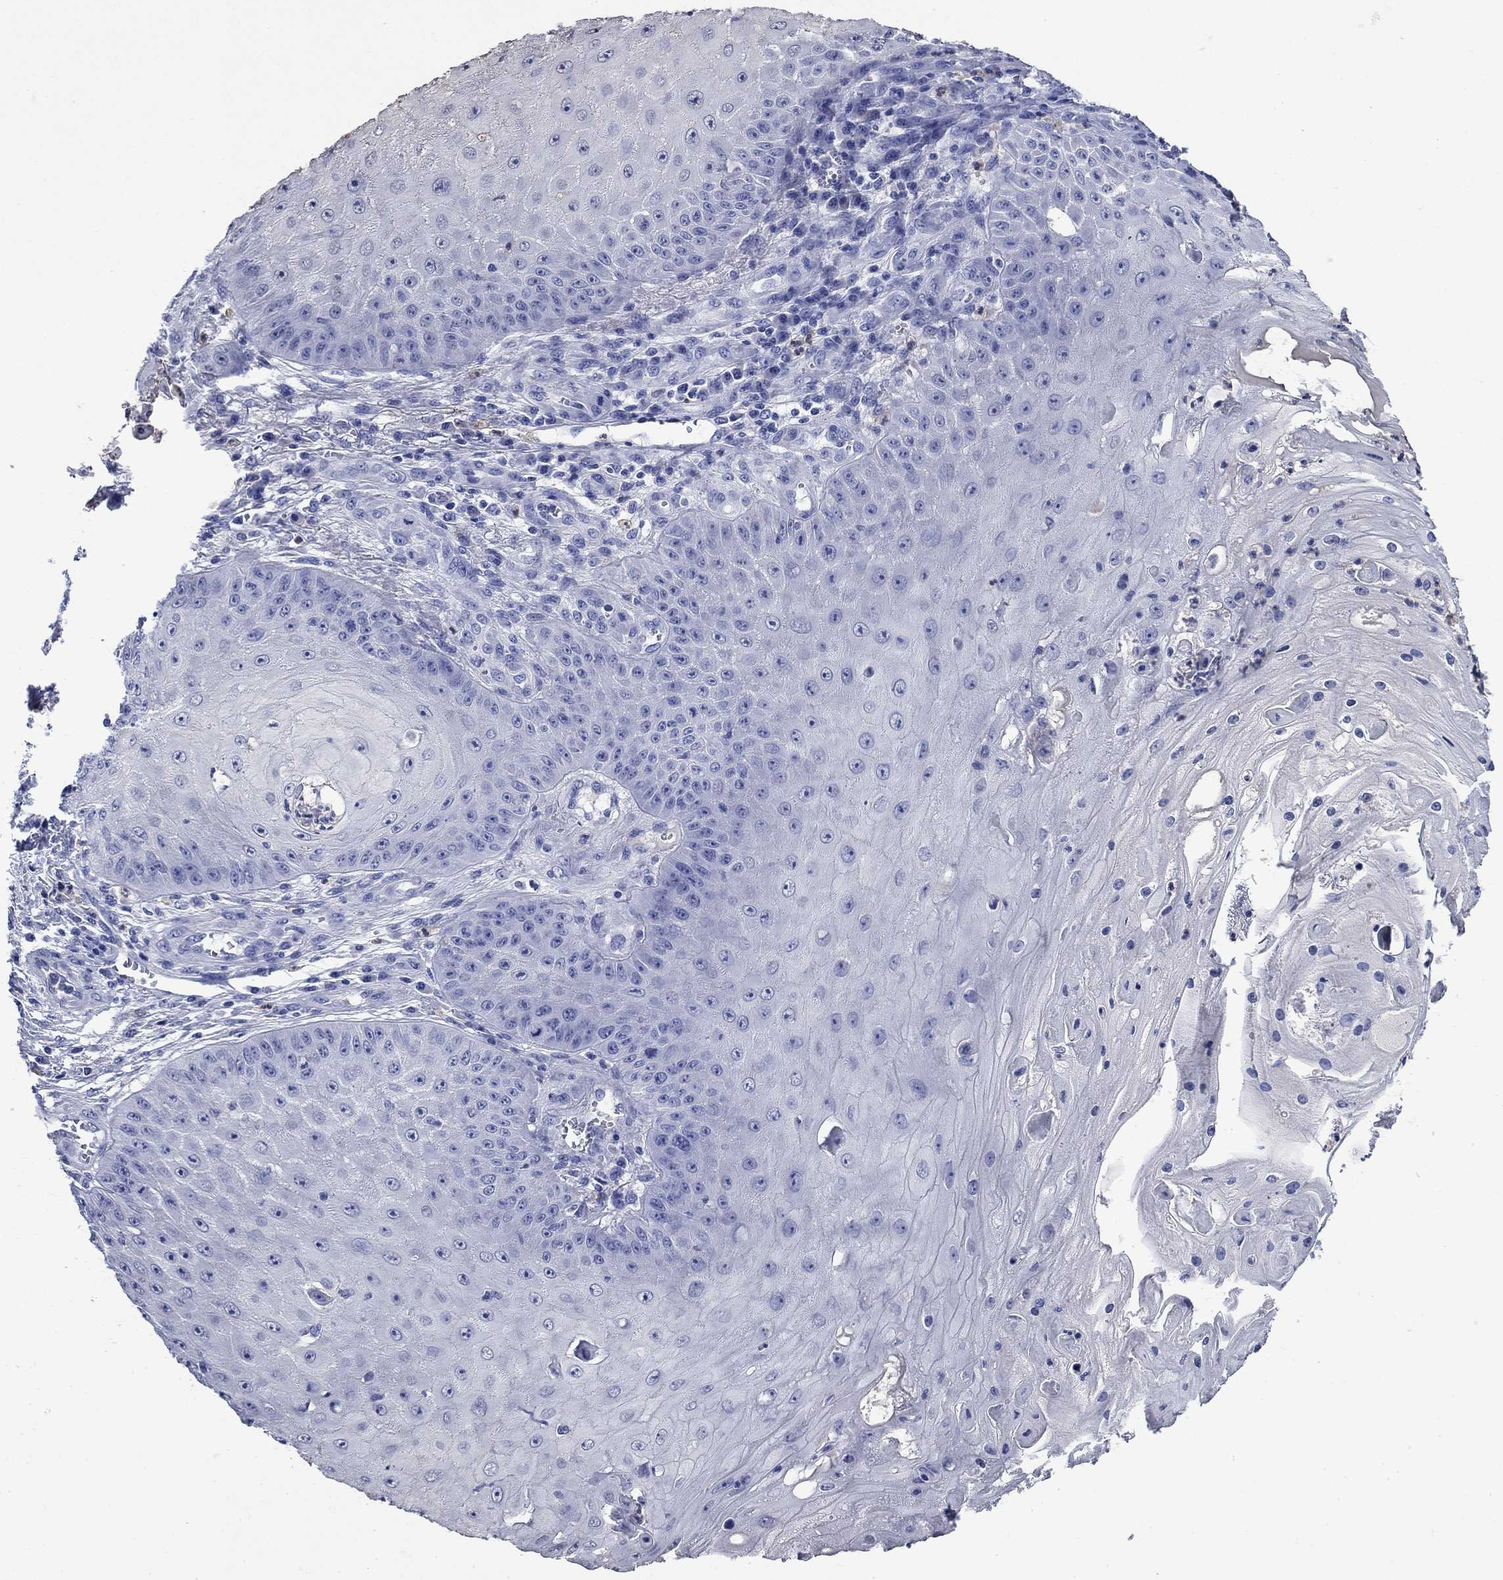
{"staining": {"intensity": "negative", "quantity": "none", "location": "none"}, "tissue": "skin cancer", "cell_type": "Tumor cells", "image_type": "cancer", "snomed": [{"axis": "morphology", "description": "Squamous cell carcinoma, NOS"}, {"axis": "topography", "description": "Skin"}], "caption": "Skin cancer was stained to show a protein in brown. There is no significant positivity in tumor cells.", "gene": "TFR2", "patient": {"sex": "male", "age": 70}}